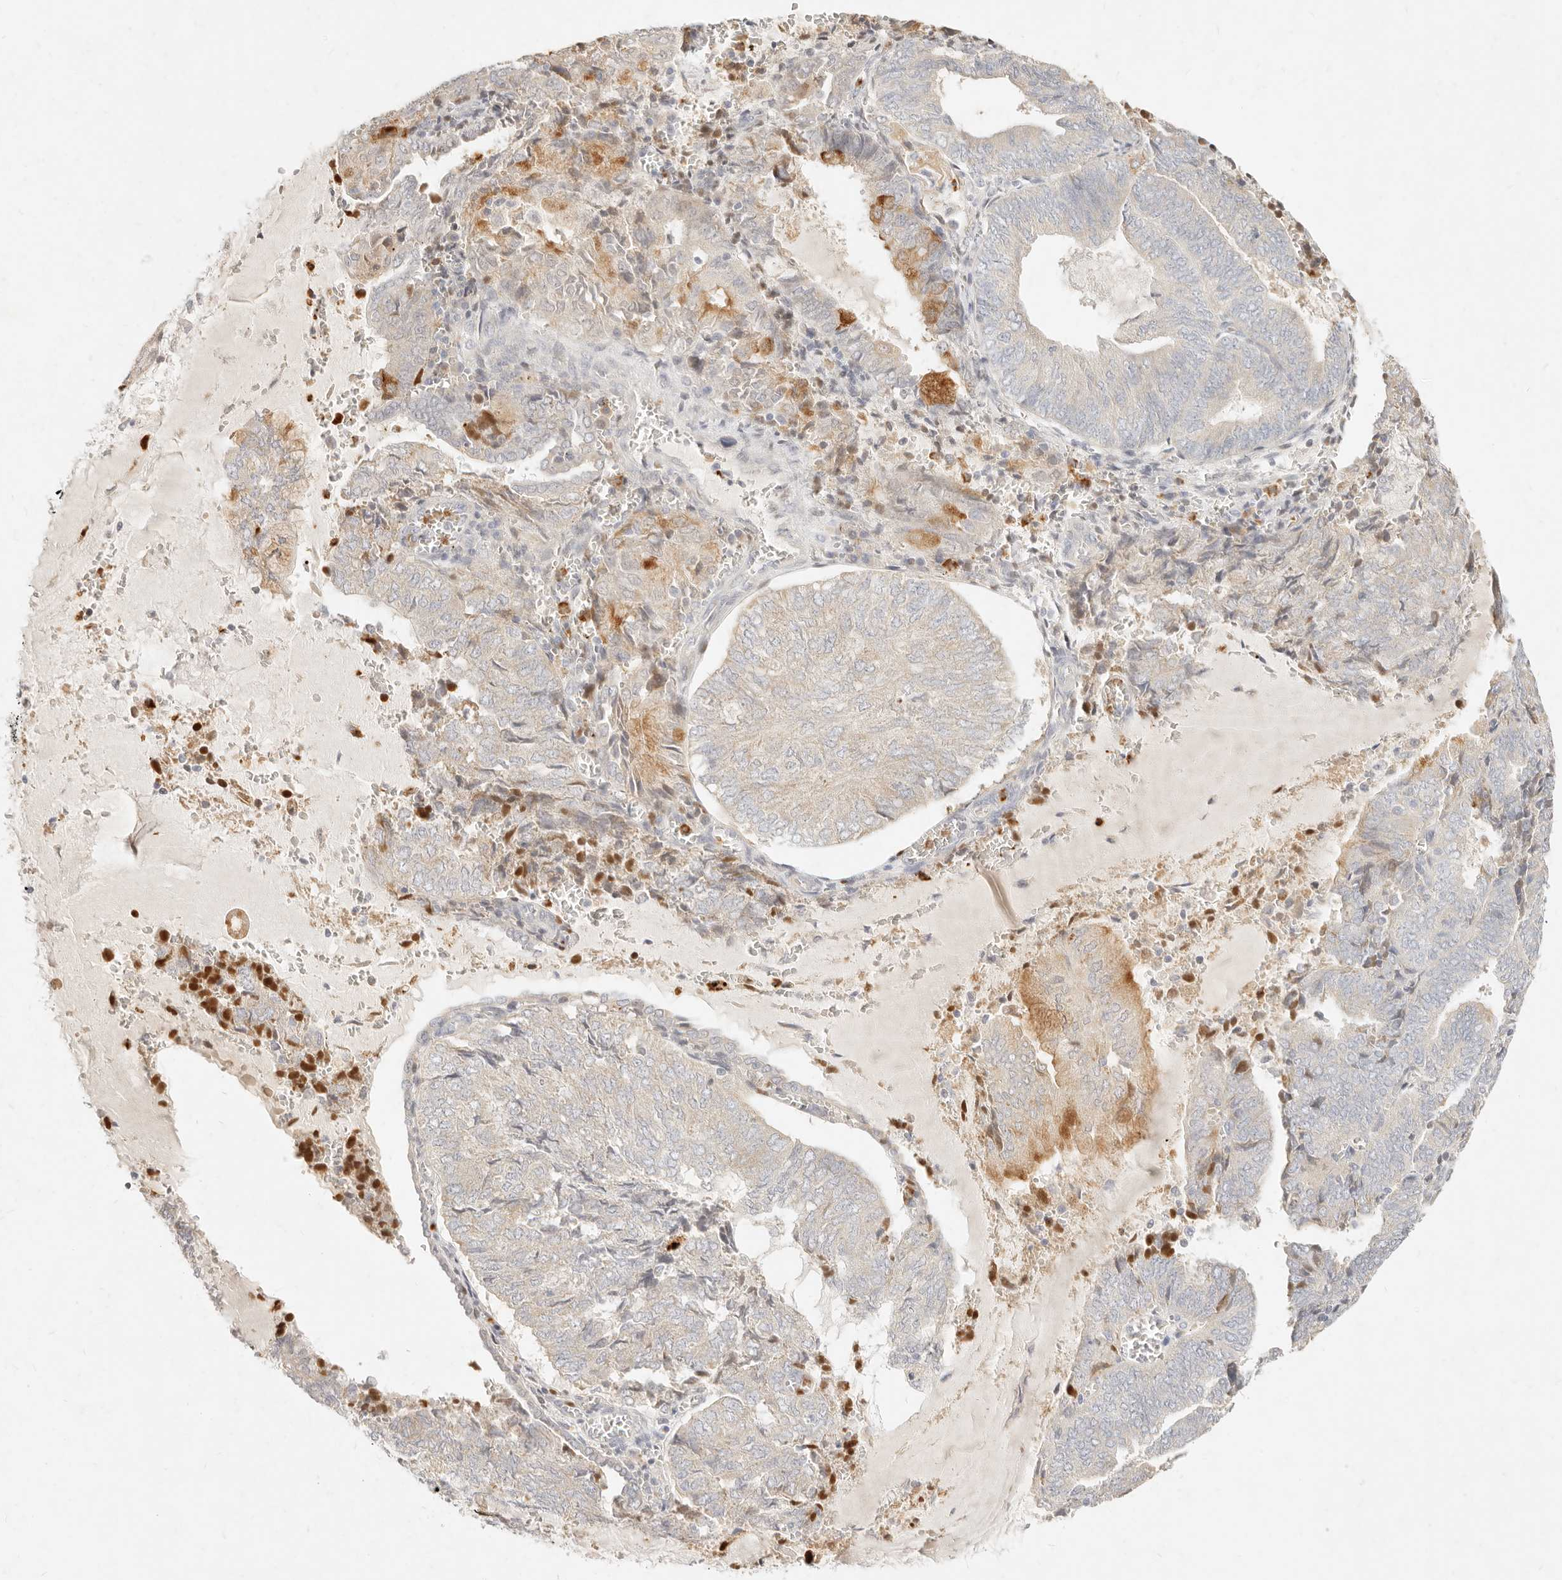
{"staining": {"intensity": "moderate", "quantity": "<25%", "location": "cytoplasmic/membranous"}, "tissue": "endometrial cancer", "cell_type": "Tumor cells", "image_type": "cancer", "snomed": [{"axis": "morphology", "description": "Adenocarcinoma, NOS"}, {"axis": "topography", "description": "Endometrium"}], "caption": "Immunohistochemistry (IHC) image of human adenocarcinoma (endometrial) stained for a protein (brown), which displays low levels of moderate cytoplasmic/membranous positivity in approximately <25% of tumor cells.", "gene": "ASCL3", "patient": {"sex": "female", "age": 81}}